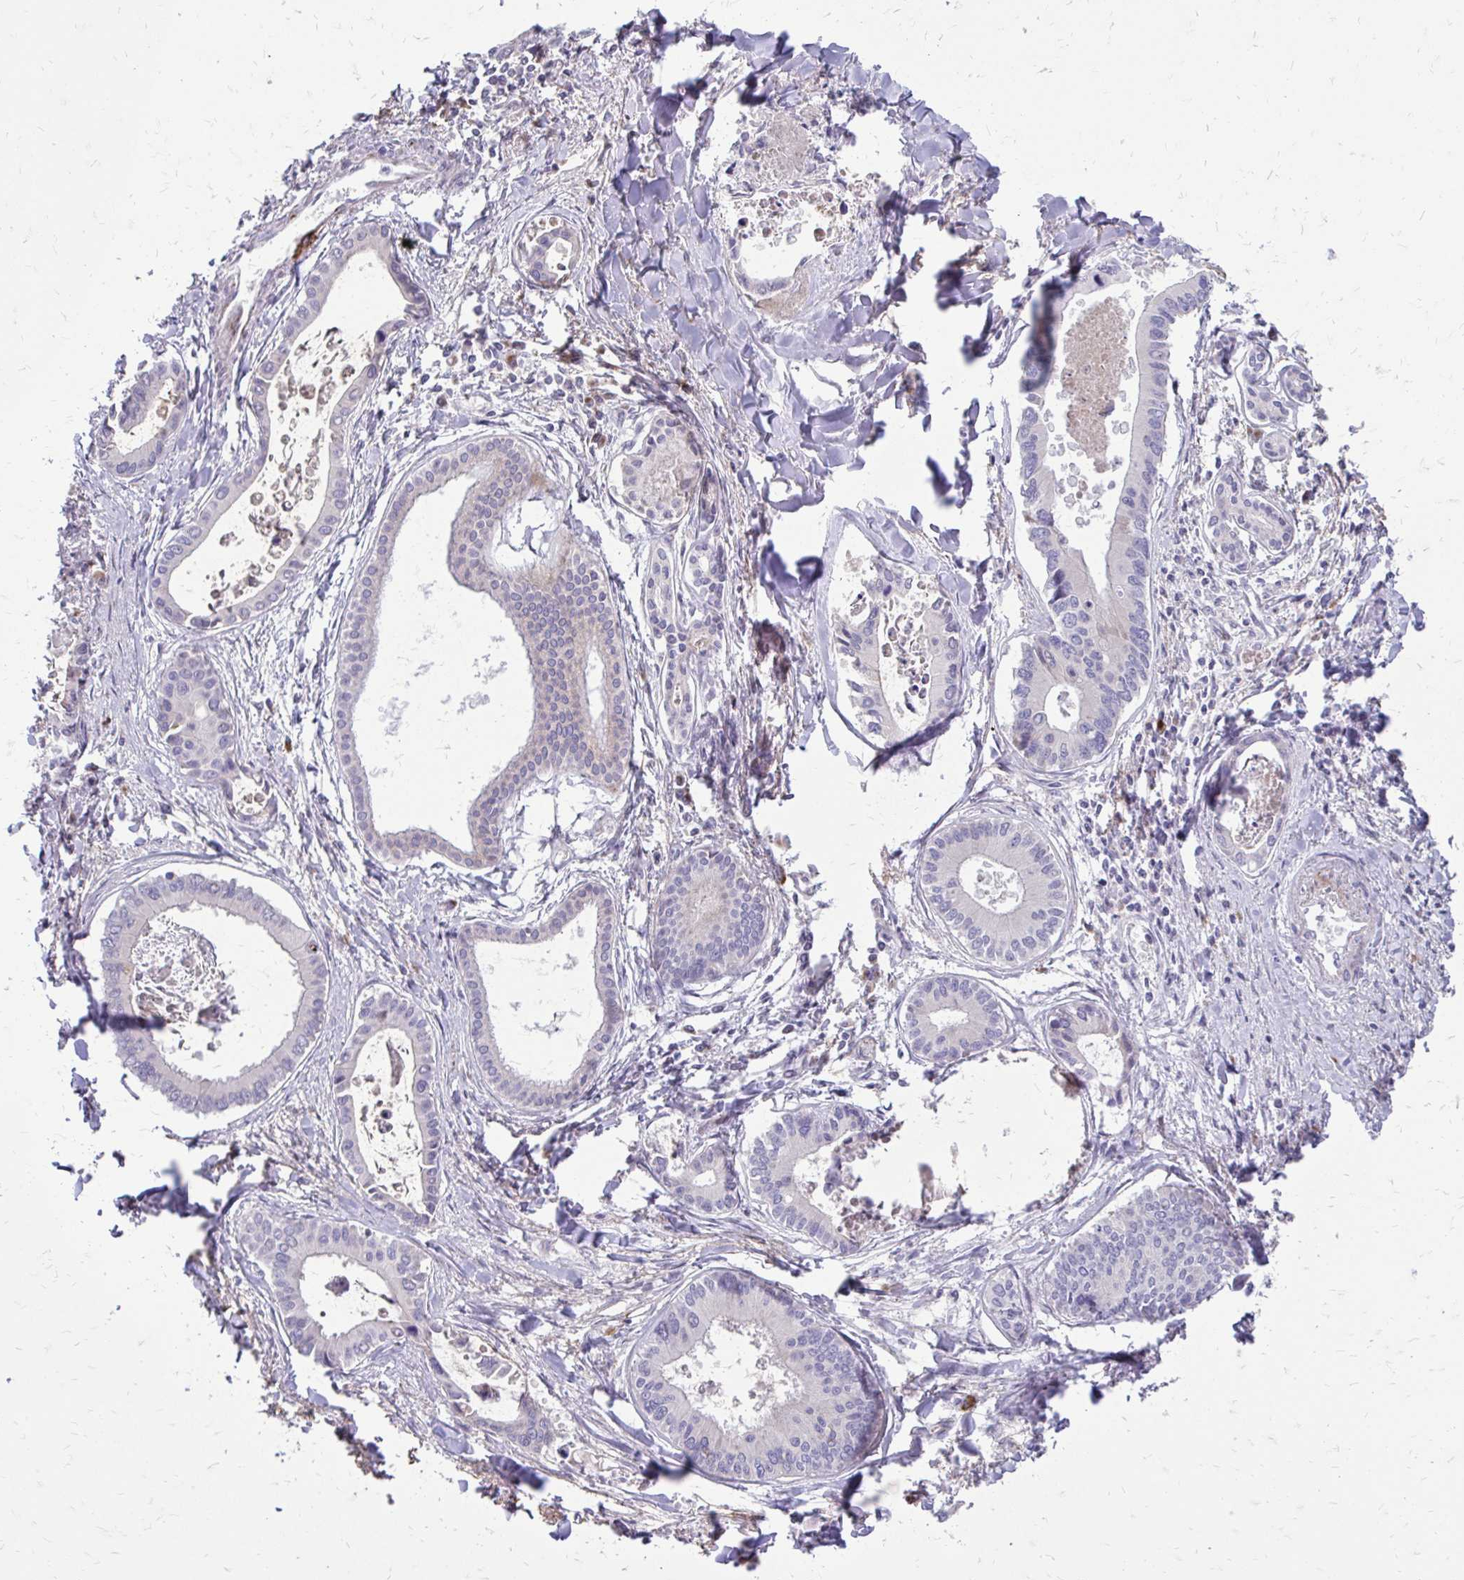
{"staining": {"intensity": "negative", "quantity": "none", "location": "none"}, "tissue": "liver cancer", "cell_type": "Tumor cells", "image_type": "cancer", "snomed": [{"axis": "morphology", "description": "Cholangiocarcinoma"}, {"axis": "topography", "description": "Liver"}], "caption": "Immunohistochemistry (IHC) of human liver cancer (cholangiocarcinoma) displays no positivity in tumor cells.", "gene": "FUNDC2", "patient": {"sex": "male", "age": 66}}